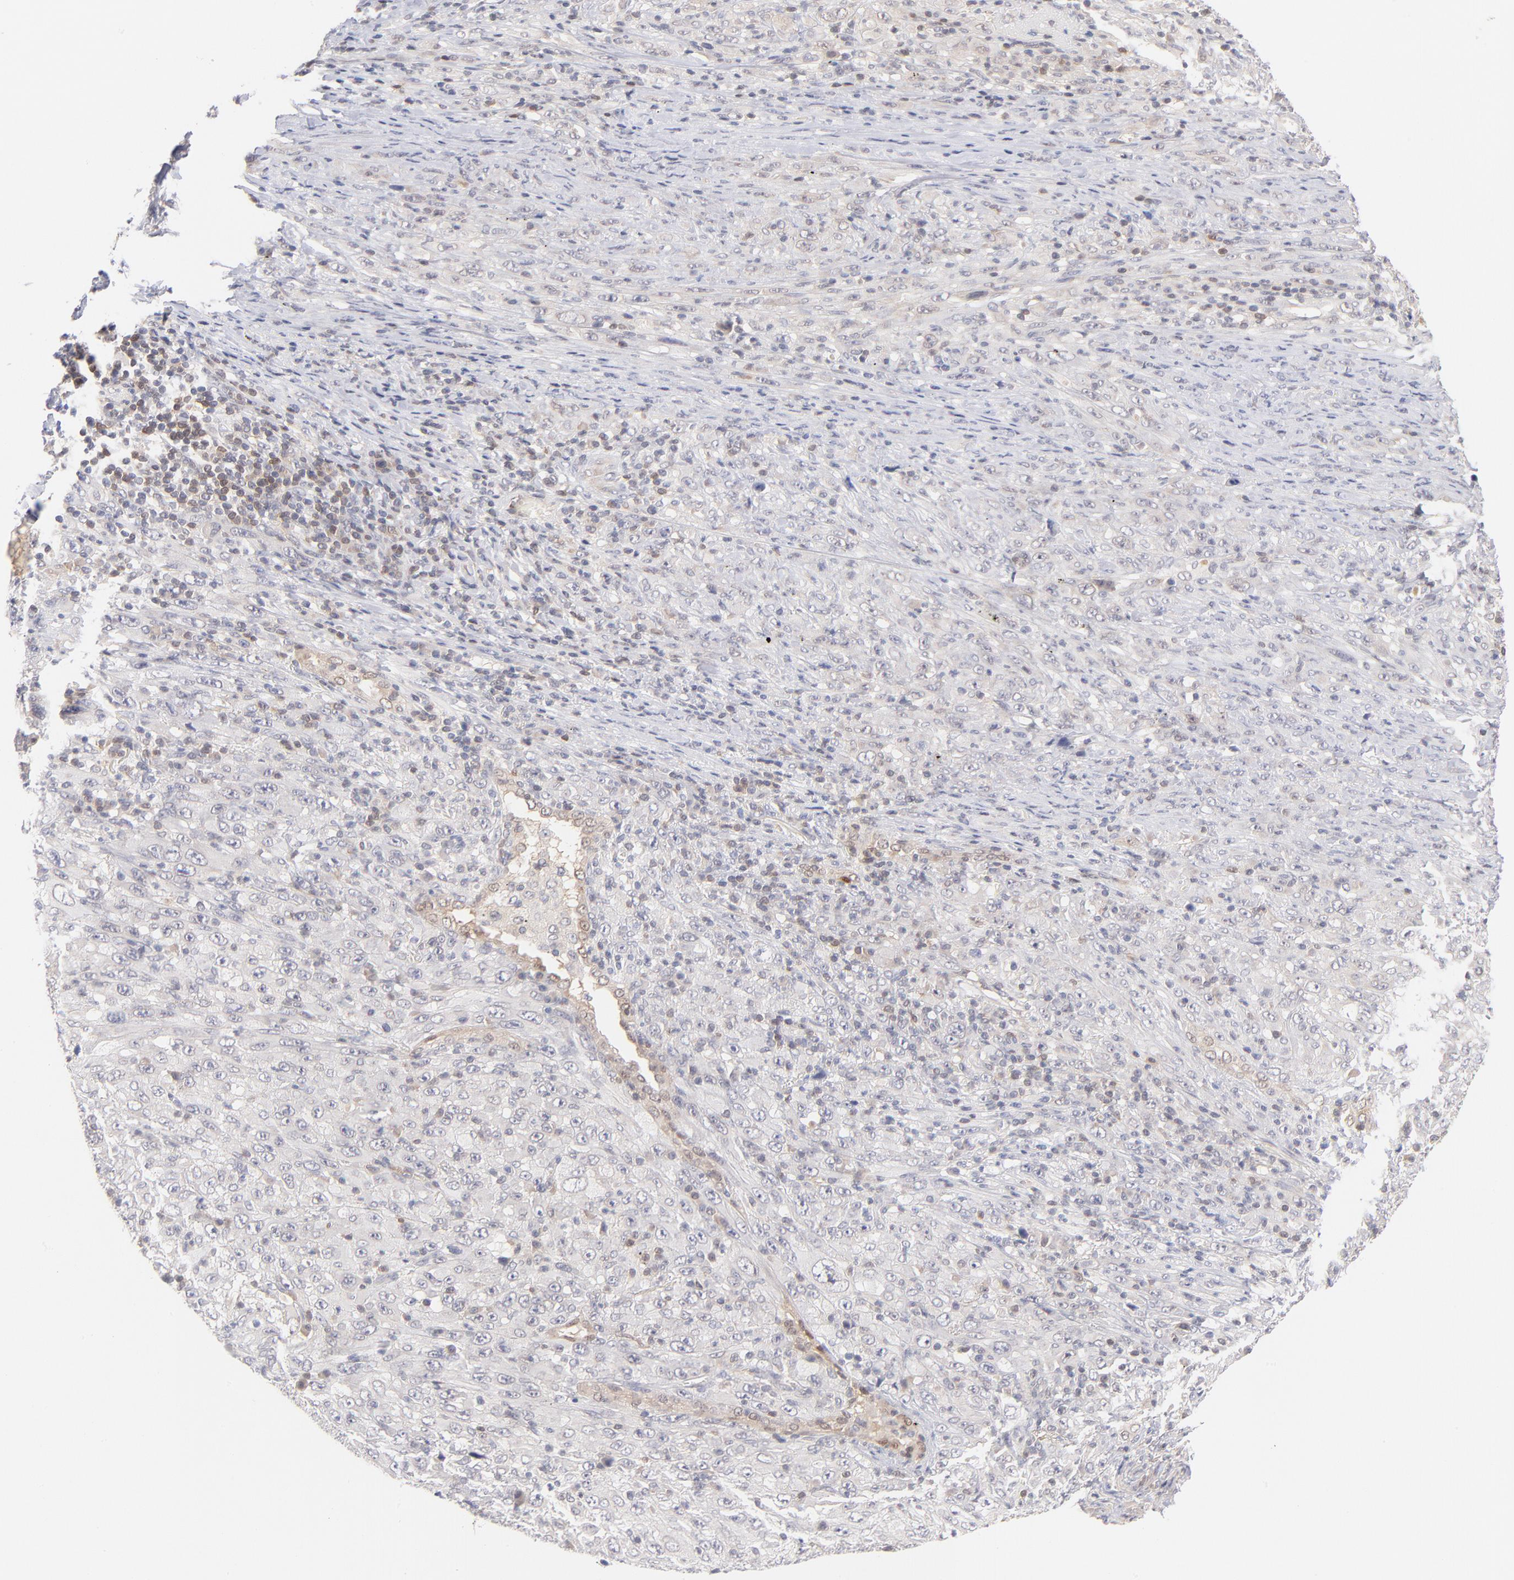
{"staining": {"intensity": "weak", "quantity": "25%-75%", "location": "cytoplasmic/membranous,nuclear"}, "tissue": "melanoma", "cell_type": "Tumor cells", "image_type": "cancer", "snomed": [{"axis": "morphology", "description": "Malignant melanoma, Metastatic site"}, {"axis": "topography", "description": "Skin"}], "caption": "Malignant melanoma (metastatic site) stained with immunohistochemistry (IHC) demonstrates weak cytoplasmic/membranous and nuclear expression in approximately 25%-75% of tumor cells.", "gene": "CASP6", "patient": {"sex": "female", "age": 56}}